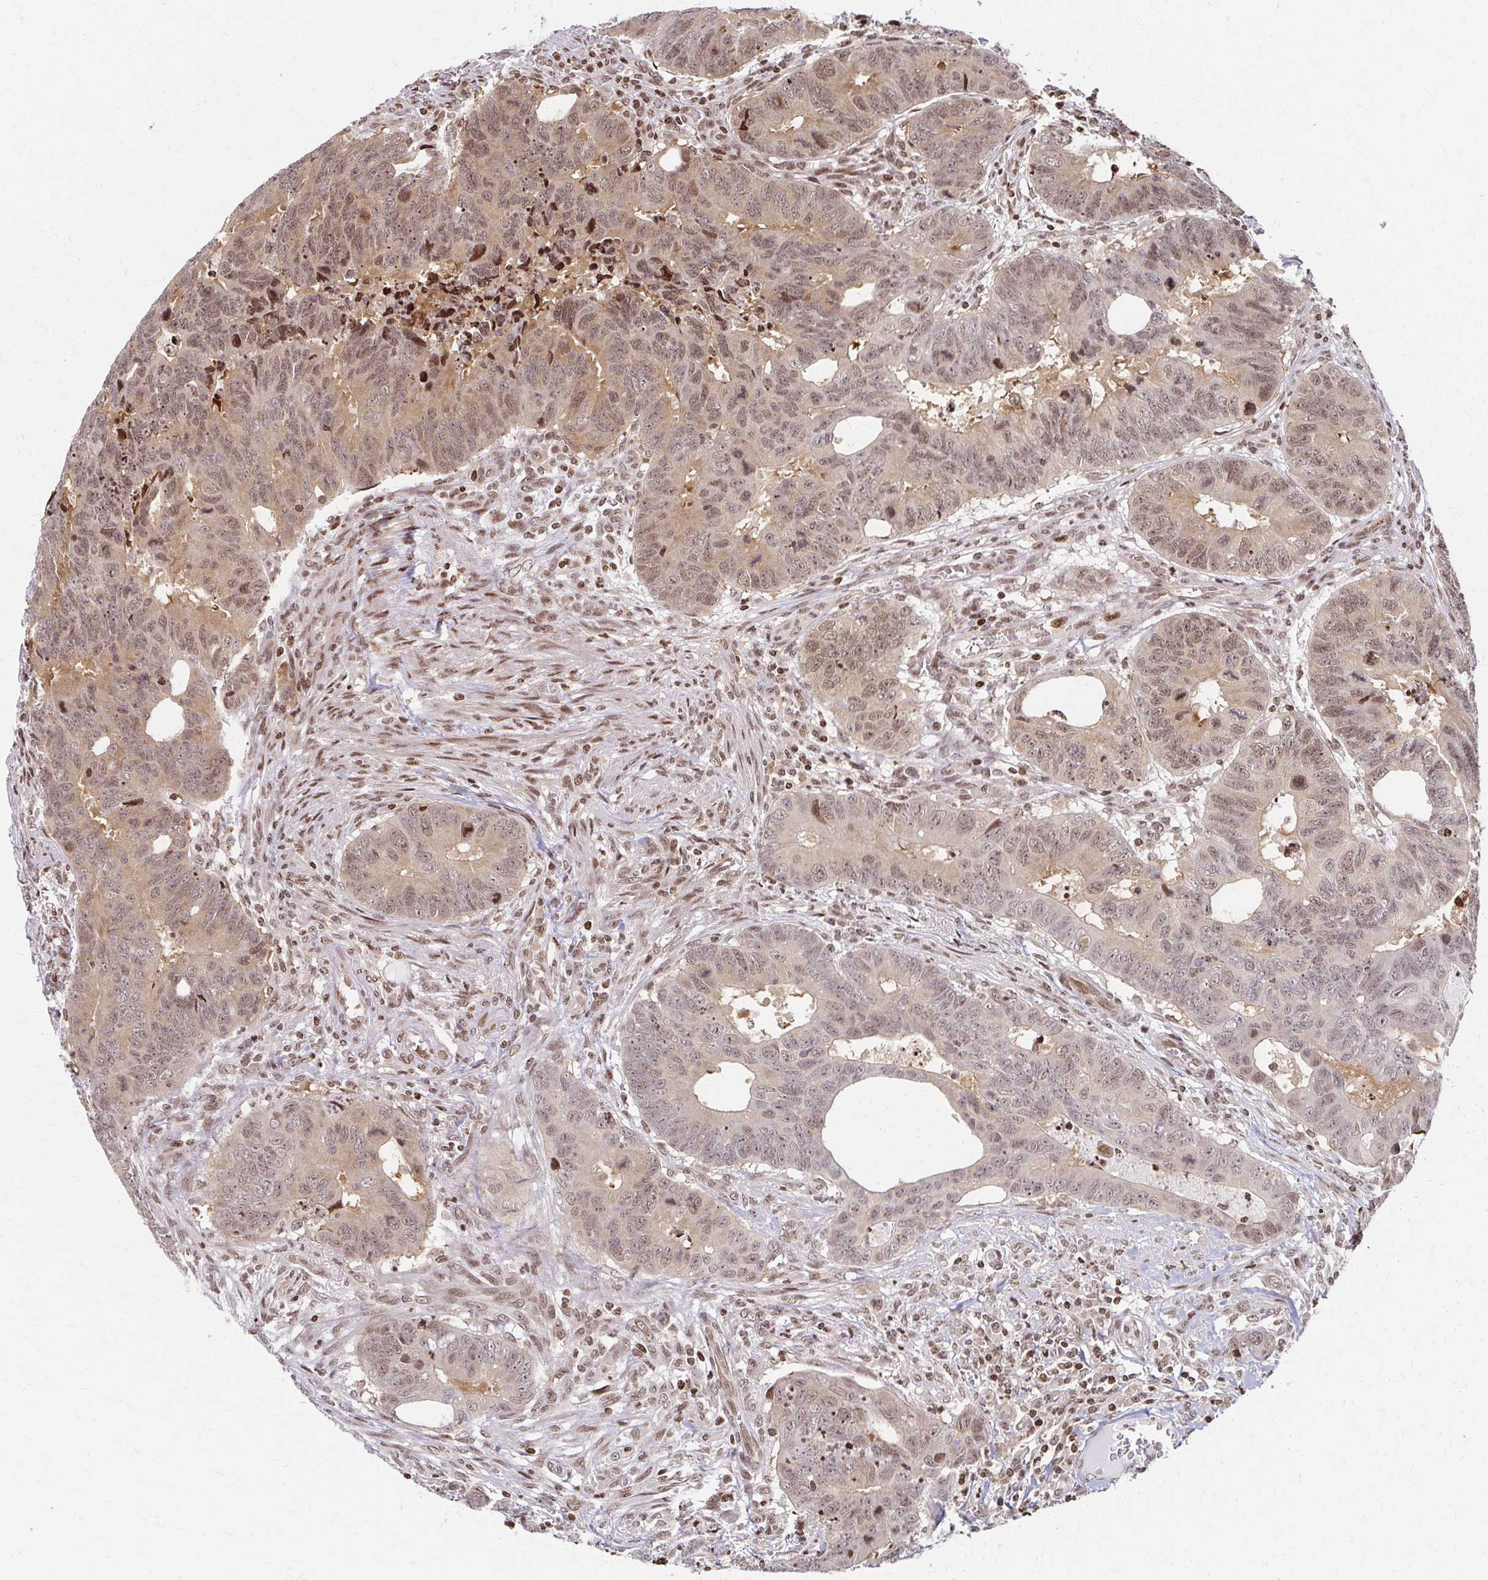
{"staining": {"intensity": "weak", "quantity": "25%-75%", "location": "nuclear"}, "tissue": "colorectal cancer", "cell_type": "Tumor cells", "image_type": "cancer", "snomed": [{"axis": "morphology", "description": "Adenocarcinoma, NOS"}, {"axis": "topography", "description": "Colon"}], "caption": "Adenocarcinoma (colorectal) stained with a brown dye exhibits weak nuclear positive staining in approximately 25%-75% of tumor cells.", "gene": "PSMD7", "patient": {"sex": "male", "age": 62}}